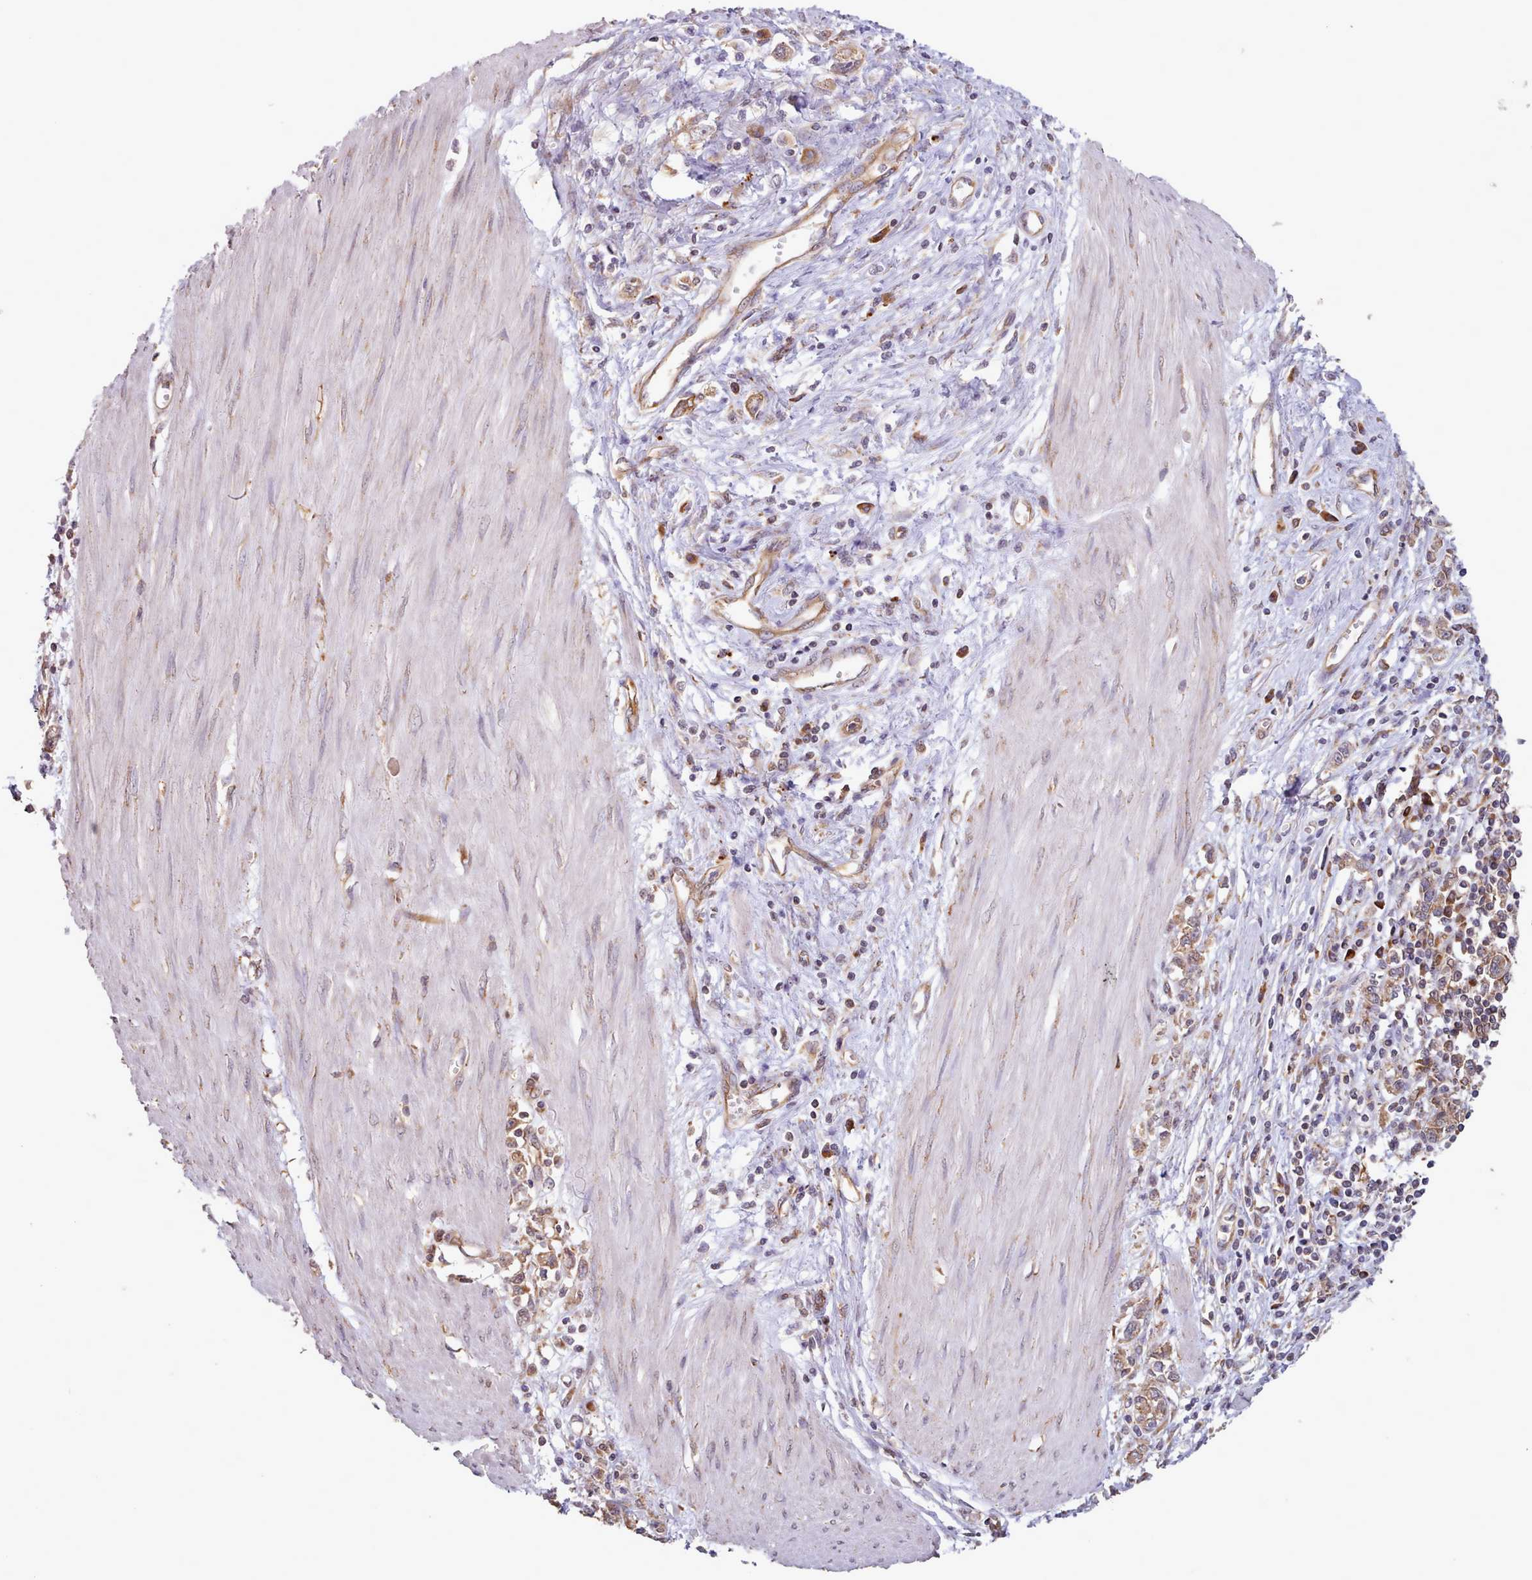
{"staining": {"intensity": "moderate", "quantity": ">75%", "location": "cytoplasmic/membranous"}, "tissue": "stomach cancer", "cell_type": "Tumor cells", "image_type": "cancer", "snomed": [{"axis": "morphology", "description": "Adenocarcinoma, NOS"}, {"axis": "topography", "description": "Stomach"}], "caption": "IHC image of neoplastic tissue: human stomach cancer stained using immunohistochemistry shows medium levels of moderate protein expression localized specifically in the cytoplasmic/membranous of tumor cells, appearing as a cytoplasmic/membranous brown color.", "gene": "CRYBG1", "patient": {"sex": "female", "age": 76}}